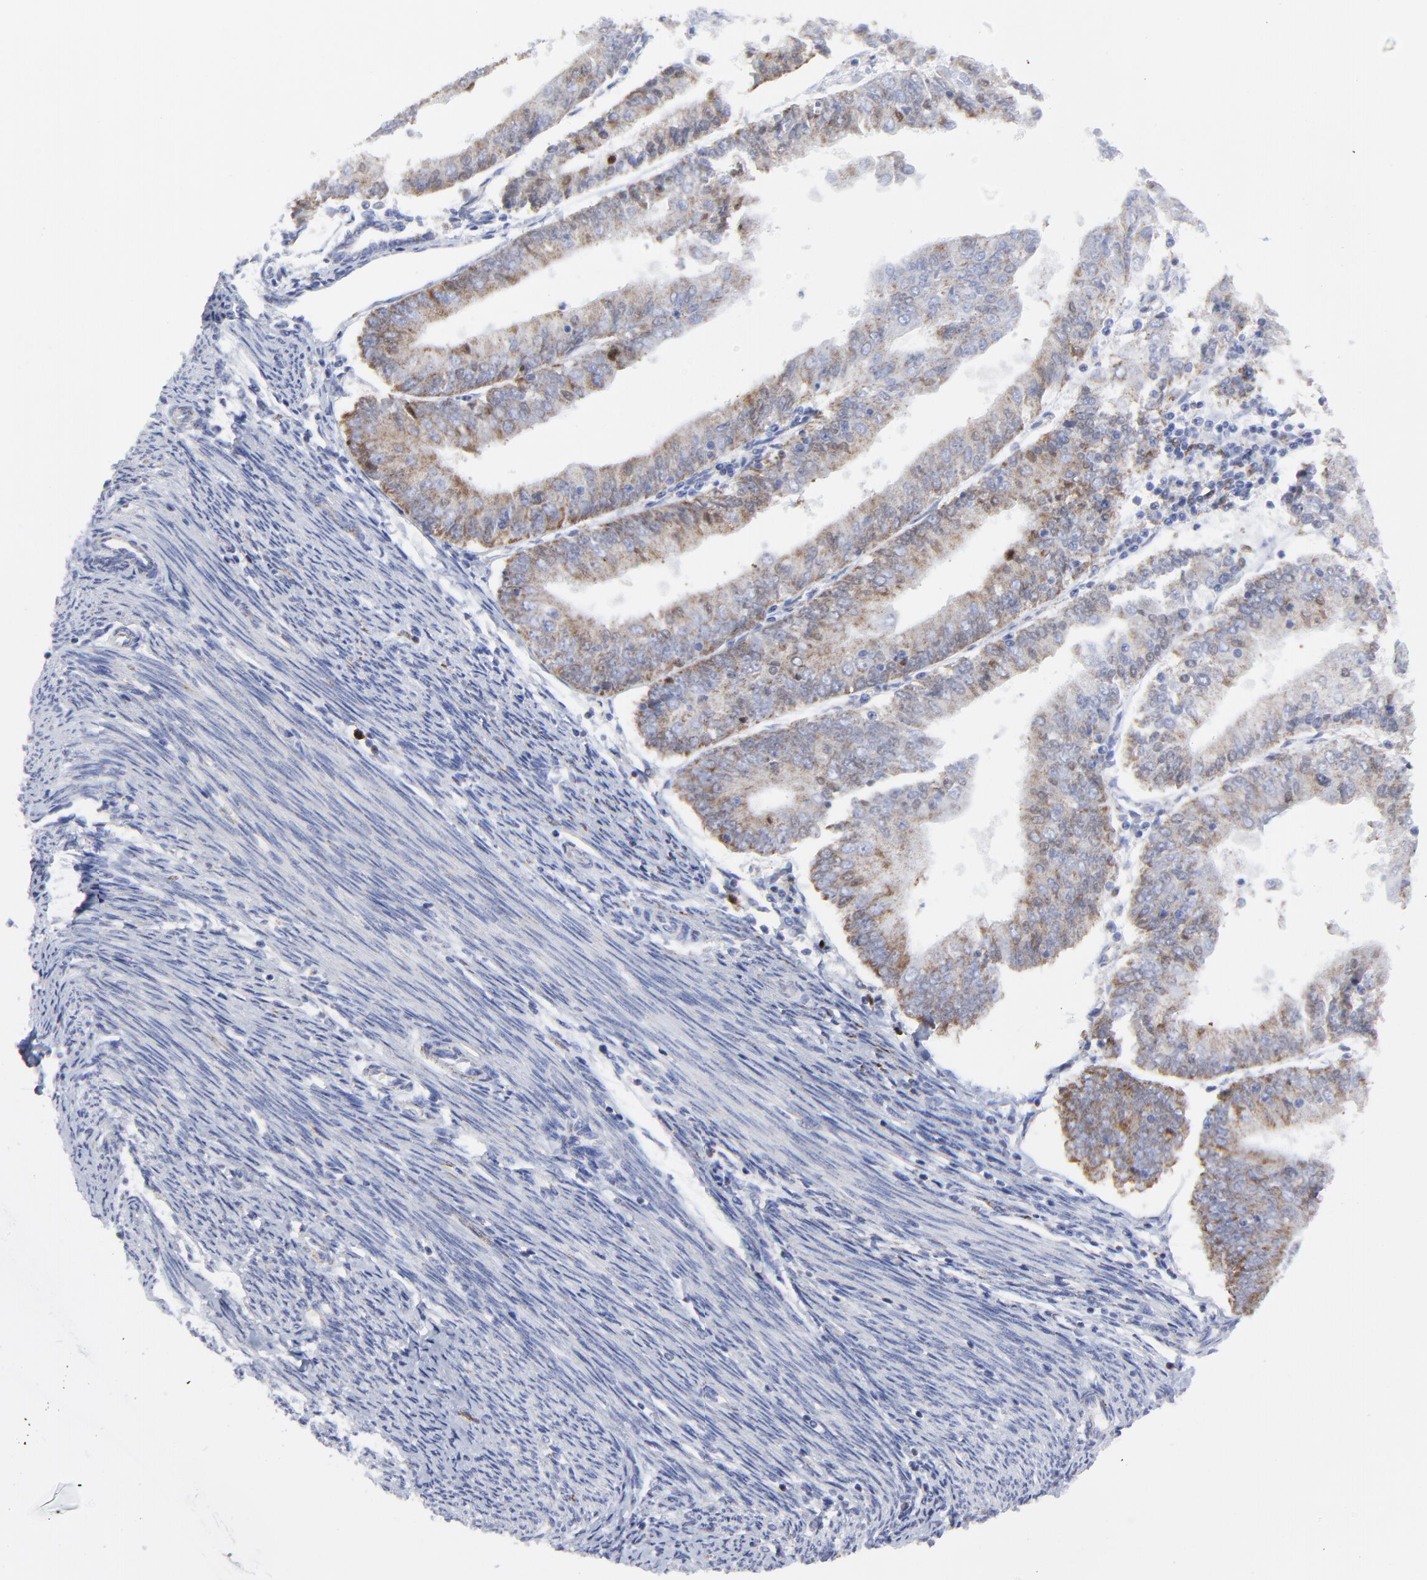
{"staining": {"intensity": "moderate", "quantity": ">75%", "location": "cytoplasmic/membranous"}, "tissue": "endometrial cancer", "cell_type": "Tumor cells", "image_type": "cancer", "snomed": [{"axis": "morphology", "description": "Adenocarcinoma, NOS"}, {"axis": "topography", "description": "Endometrium"}], "caption": "Protein staining displays moderate cytoplasmic/membranous positivity in about >75% of tumor cells in adenocarcinoma (endometrial).", "gene": "NCAPH", "patient": {"sex": "female", "age": 79}}